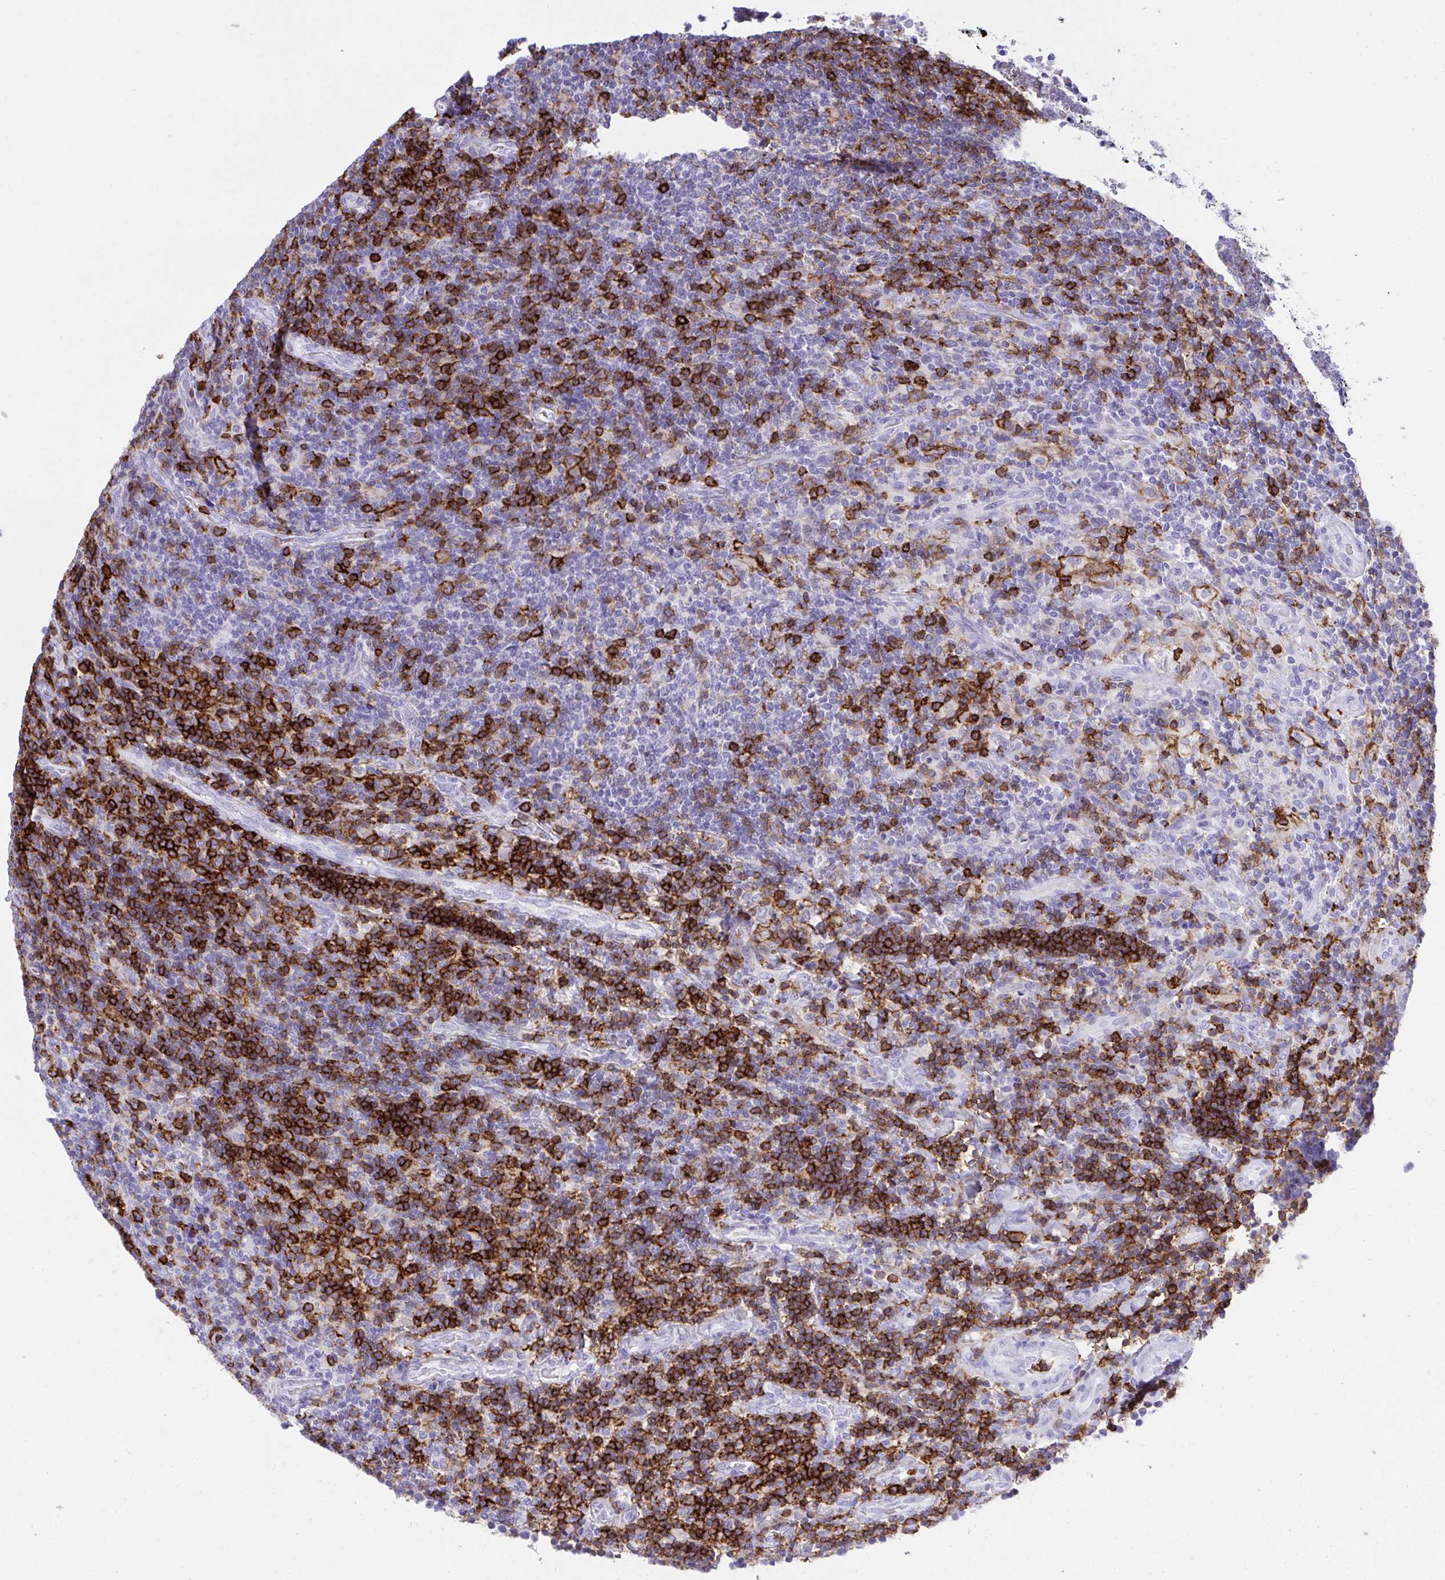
{"staining": {"intensity": "strong", "quantity": "25%-75%", "location": "cytoplasmic/membranous"}, "tissue": "lymphoma", "cell_type": "Tumor cells", "image_type": "cancer", "snomed": [{"axis": "morphology", "description": "Malignant lymphoma, non-Hodgkin's type, Low grade"}, {"axis": "topography", "description": "Lymph node"}], "caption": "IHC photomicrograph of neoplastic tissue: human lymphoma stained using IHC demonstrates high levels of strong protein expression localized specifically in the cytoplasmic/membranous of tumor cells, appearing as a cytoplasmic/membranous brown color.", "gene": "SPN", "patient": {"sex": "male", "age": 52}}